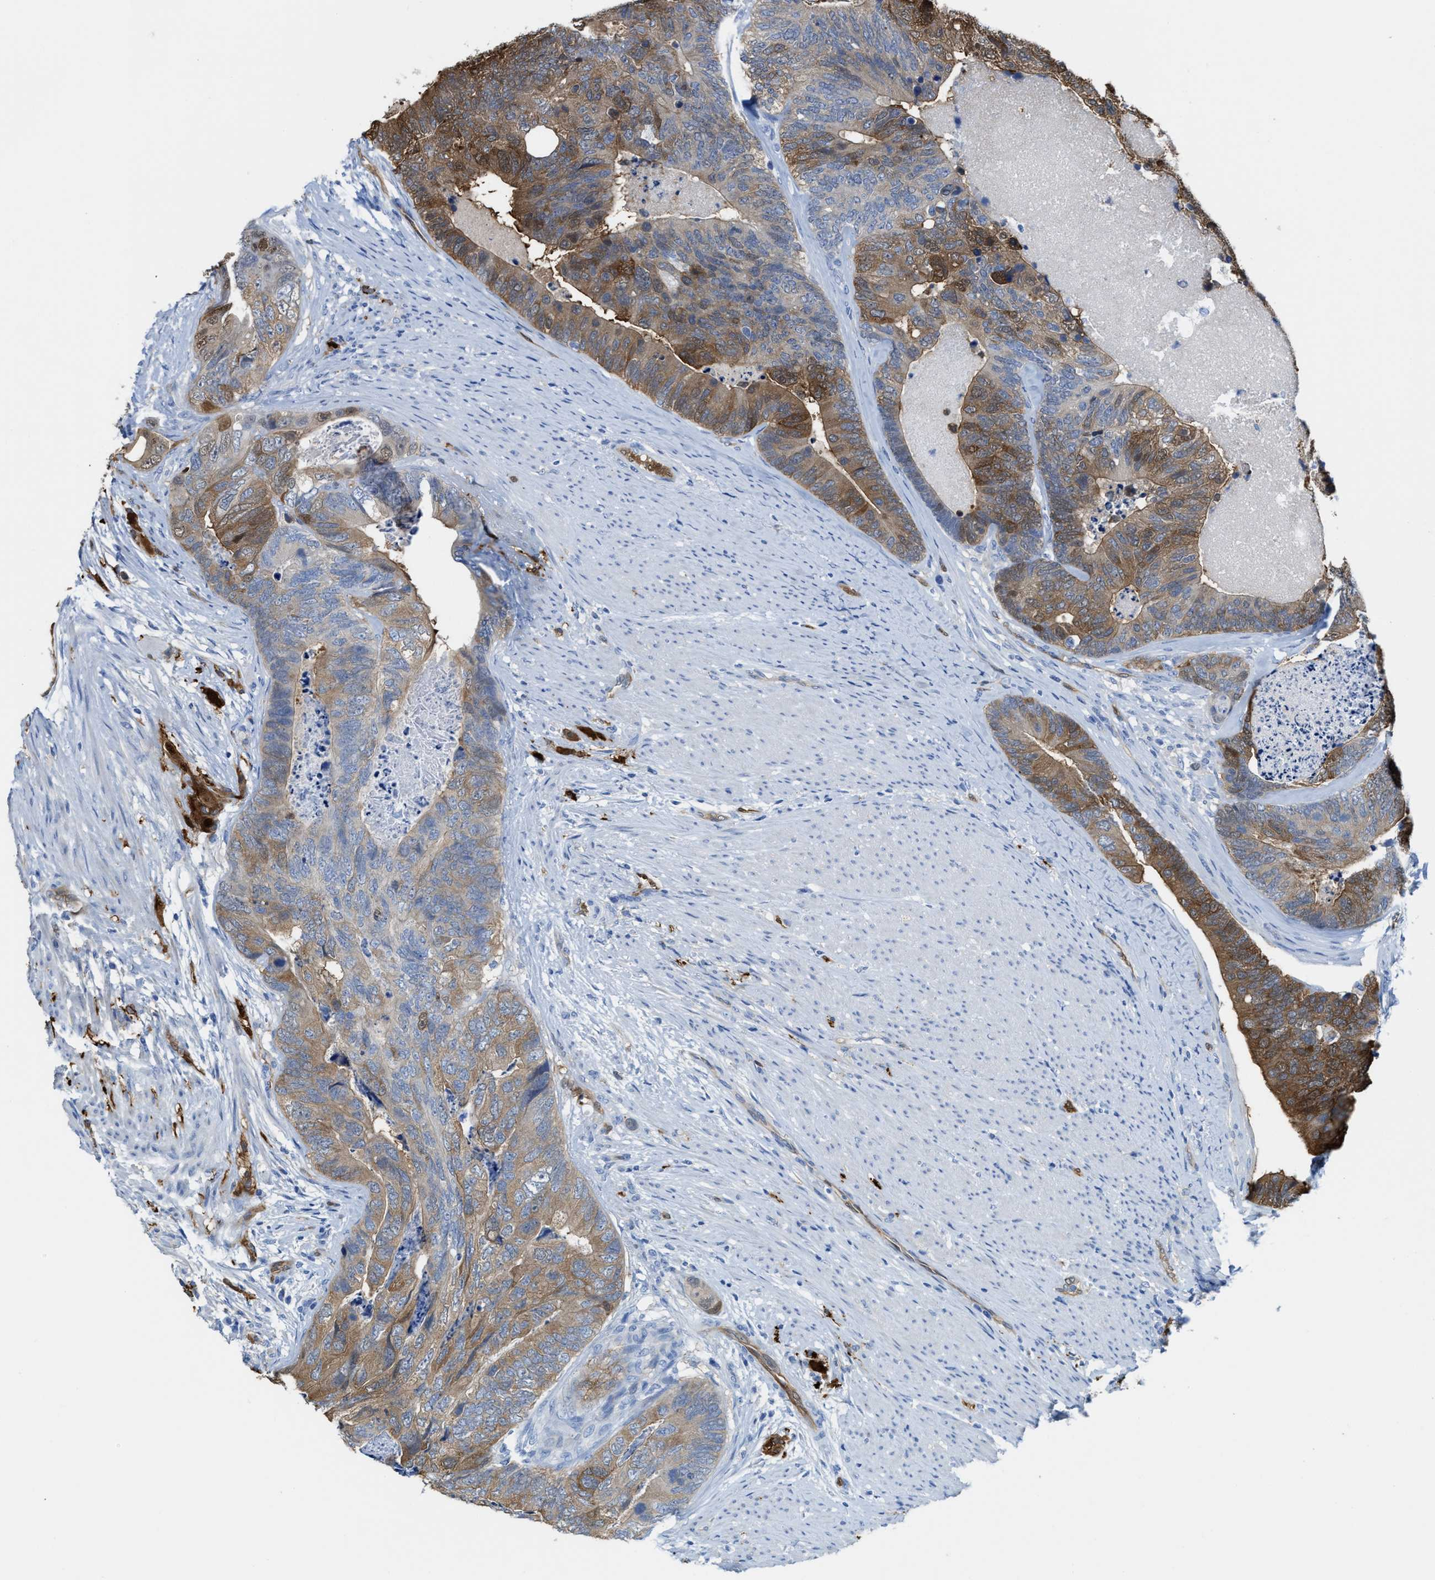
{"staining": {"intensity": "moderate", "quantity": ">75%", "location": "cytoplasmic/membranous"}, "tissue": "colorectal cancer", "cell_type": "Tumor cells", "image_type": "cancer", "snomed": [{"axis": "morphology", "description": "Adenocarcinoma, NOS"}, {"axis": "topography", "description": "Colon"}], "caption": "Colorectal cancer tissue displays moderate cytoplasmic/membranous positivity in about >75% of tumor cells, visualized by immunohistochemistry.", "gene": "ASS1", "patient": {"sex": "female", "age": 67}}